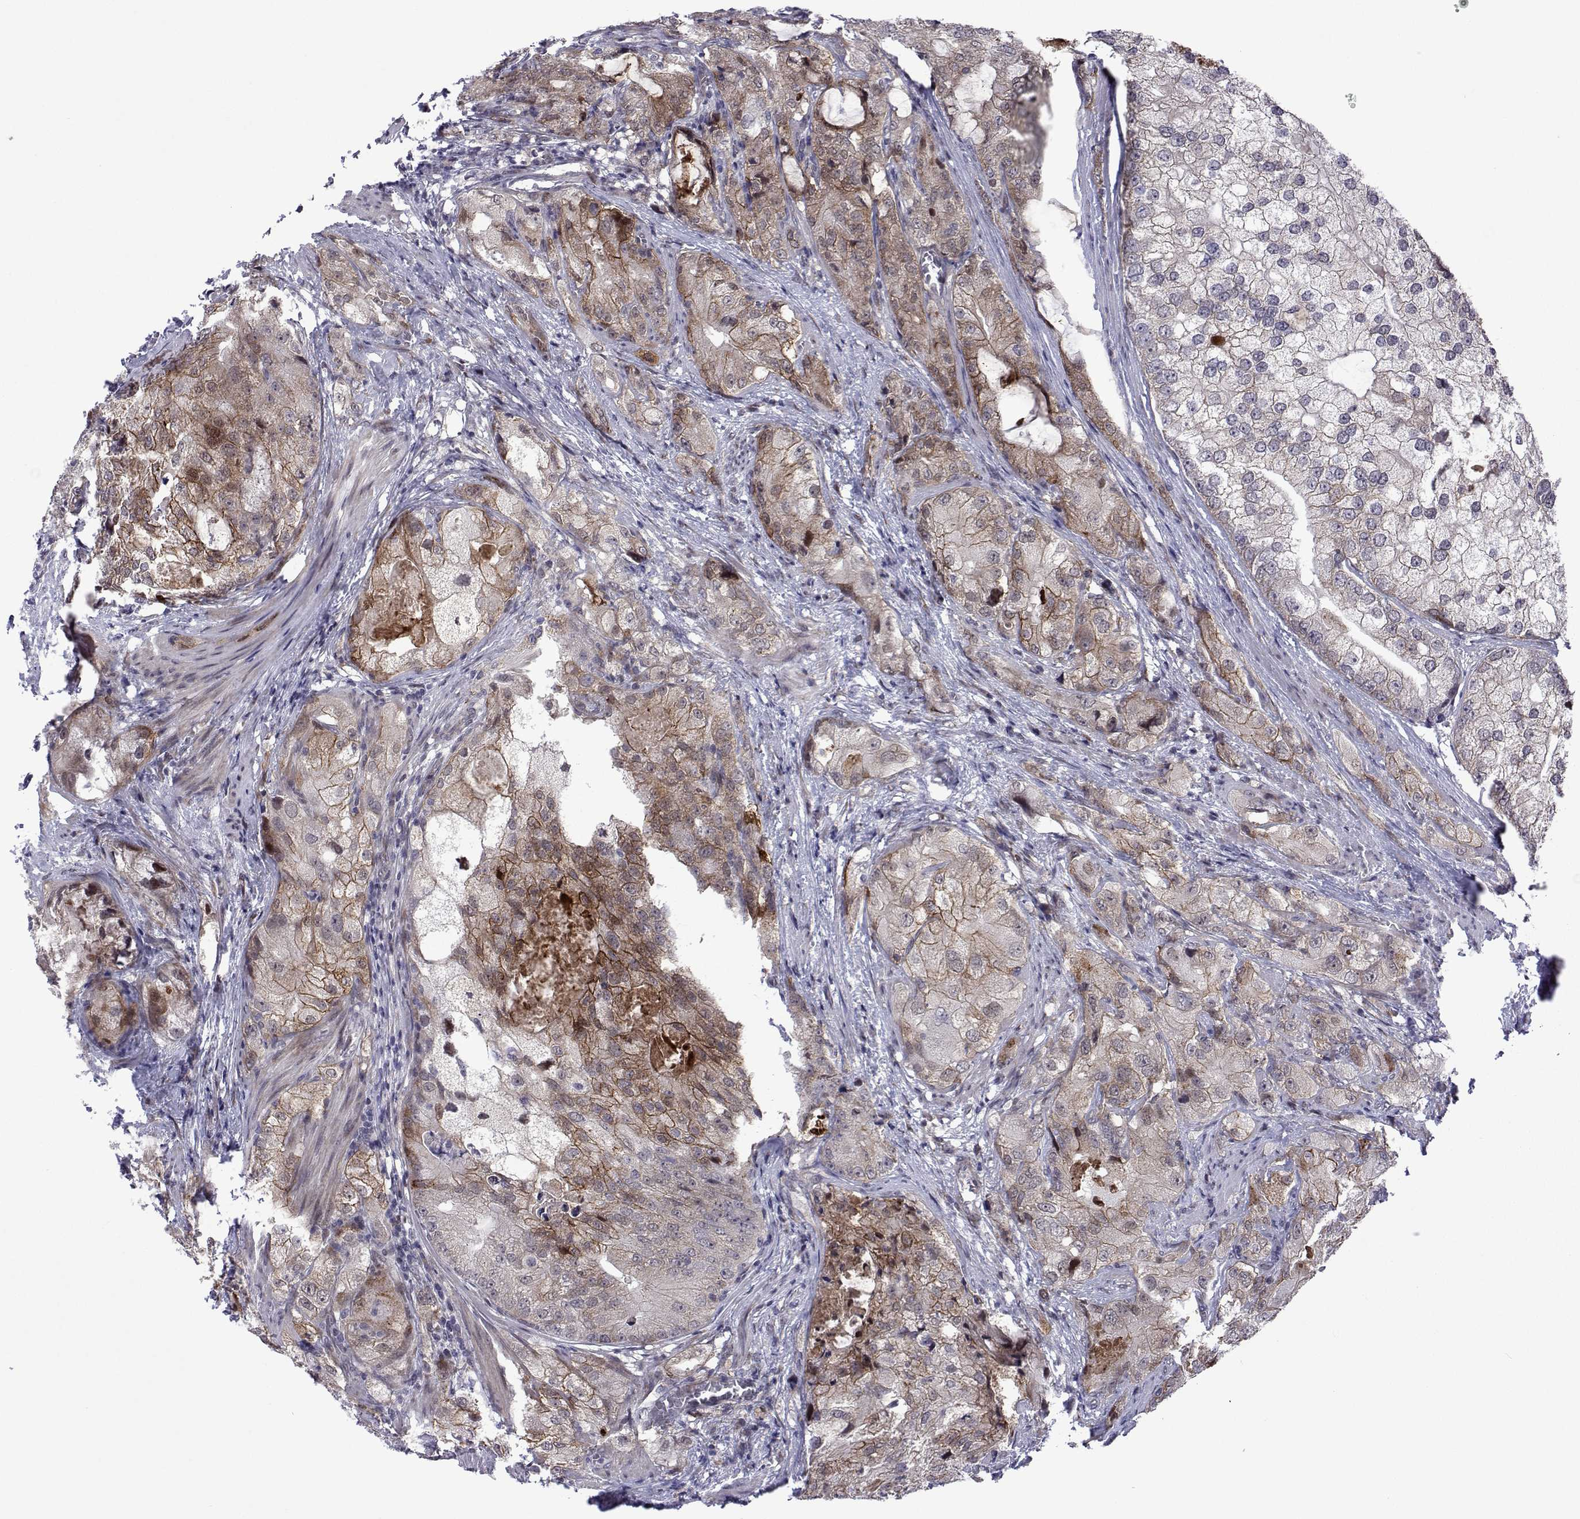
{"staining": {"intensity": "weak", "quantity": "25%-75%", "location": "cytoplasmic/membranous"}, "tissue": "prostate cancer", "cell_type": "Tumor cells", "image_type": "cancer", "snomed": [{"axis": "morphology", "description": "Adenocarcinoma, High grade"}, {"axis": "topography", "description": "Prostate"}], "caption": "A brown stain shows weak cytoplasmic/membranous staining of a protein in human prostate high-grade adenocarcinoma tumor cells.", "gene": "EFCAB3", "patient": {"sex": "male", "age": 70}}